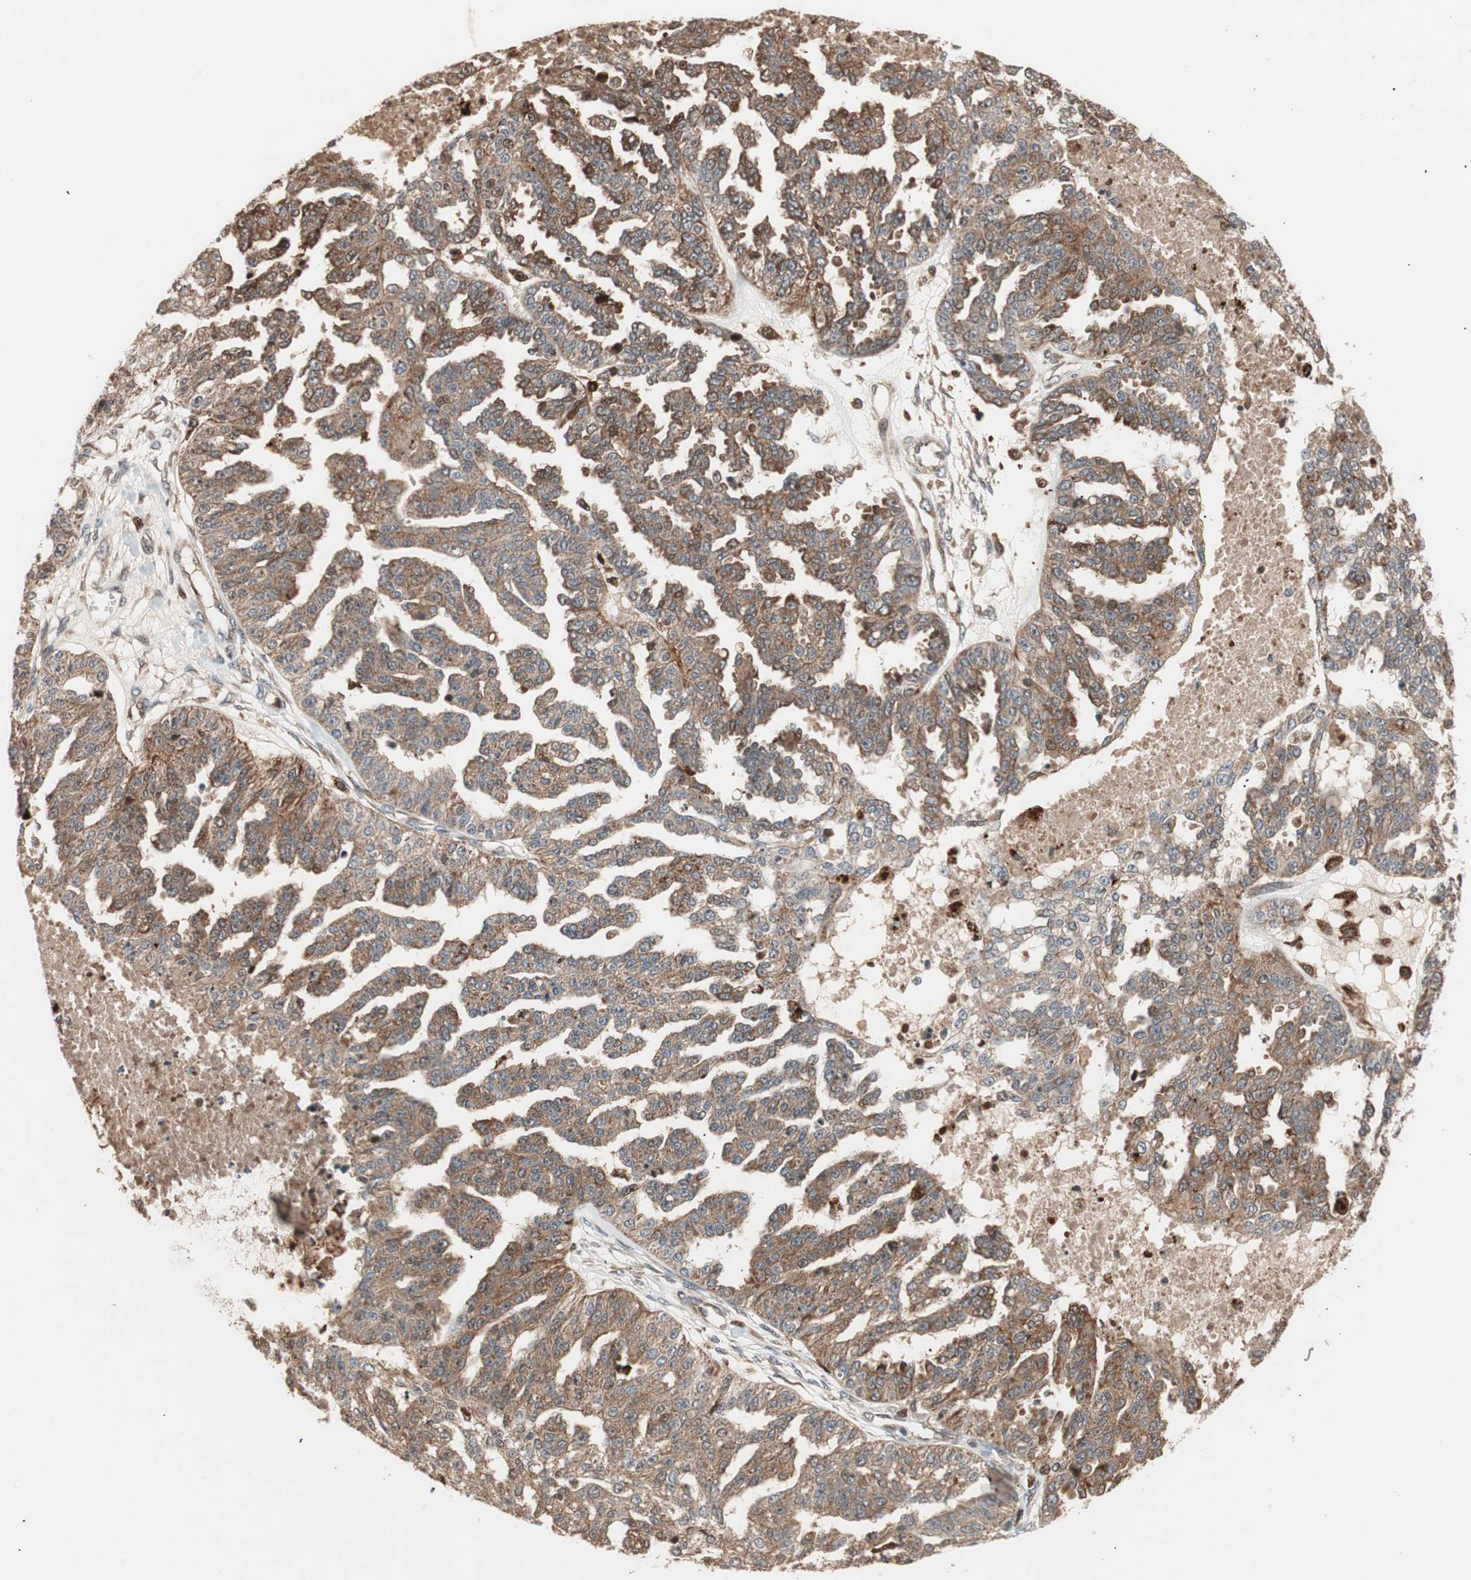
{"staining": {"intensity": "moderate", "quantity": ">75%", "location": "cytoplasmic/membranous"}, "tissue": "ovarian cancer", "cell_type": "Tumor cells", "image_type": "cancer", "snomed": [{"axis": "morphology", "description": "Cystadenocarcinoma, serous, NOS"}, {"axis": "topography", "description": "Ovary"}], "caption": "Brown immunohistochemical staining in serous cystadenocarcinoma (ovarian) displays moderate cytoplasmic/membranous staining in about >75% of tumor cells. Nuclei are stained in blue.", "gene": "NF2", "patient": {"sex": "female", "age": 58}}